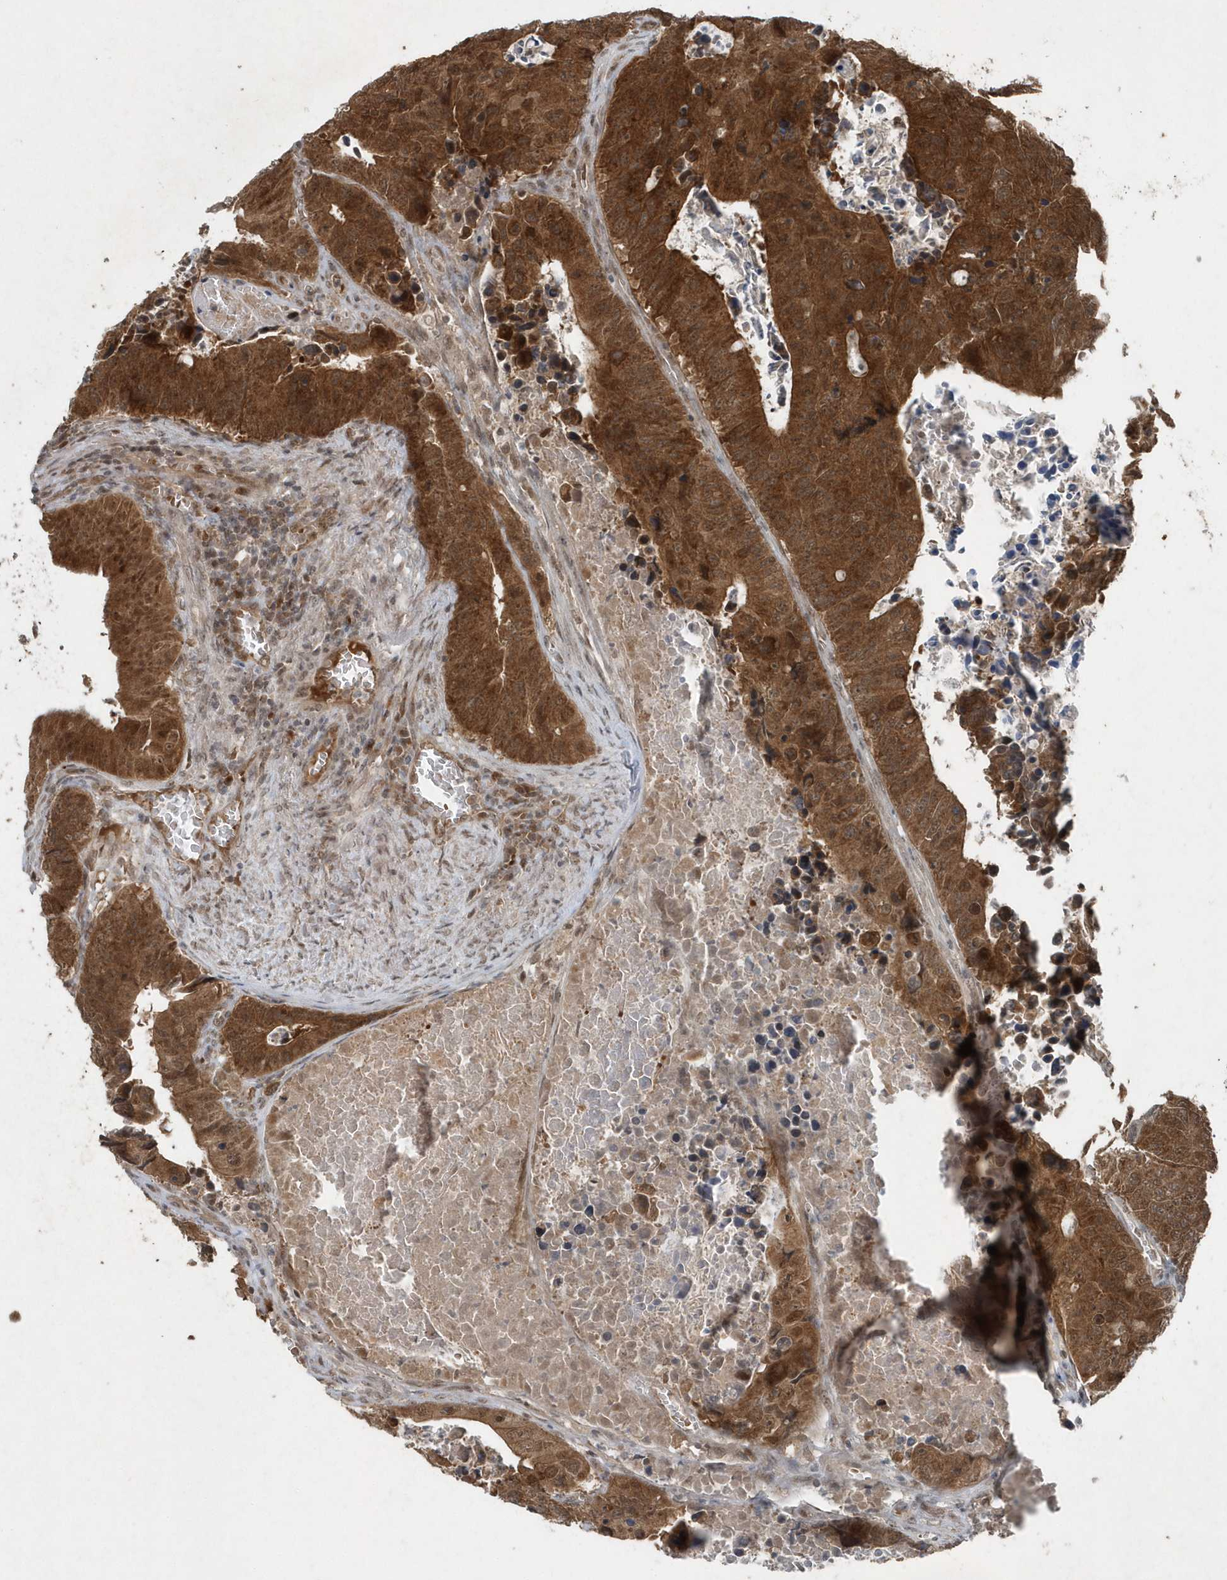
{"staining": {"intensity": "strong", "quantity": ">75%", "location": "cytoplasmic/membranous,nuclear"}, "tissue": "colorectal cancer", "cell_type": "Tumor cells", "image_type": "cancer", "snomed": [{"axis": "morphology", "description": "Adenocarcinoma, NOS"}, {"axis": "topography", "description": "Colon"}], "caption": "Strong cytoplasmic/membranous and nuclear positivity for a protein is seen in approximately >75% of tumor cells of colorectal adenocarcinoma using immunohistochemistry (IHC).", "gene": "QTRT2", "patient": {"sex": "male", "age": 87}}